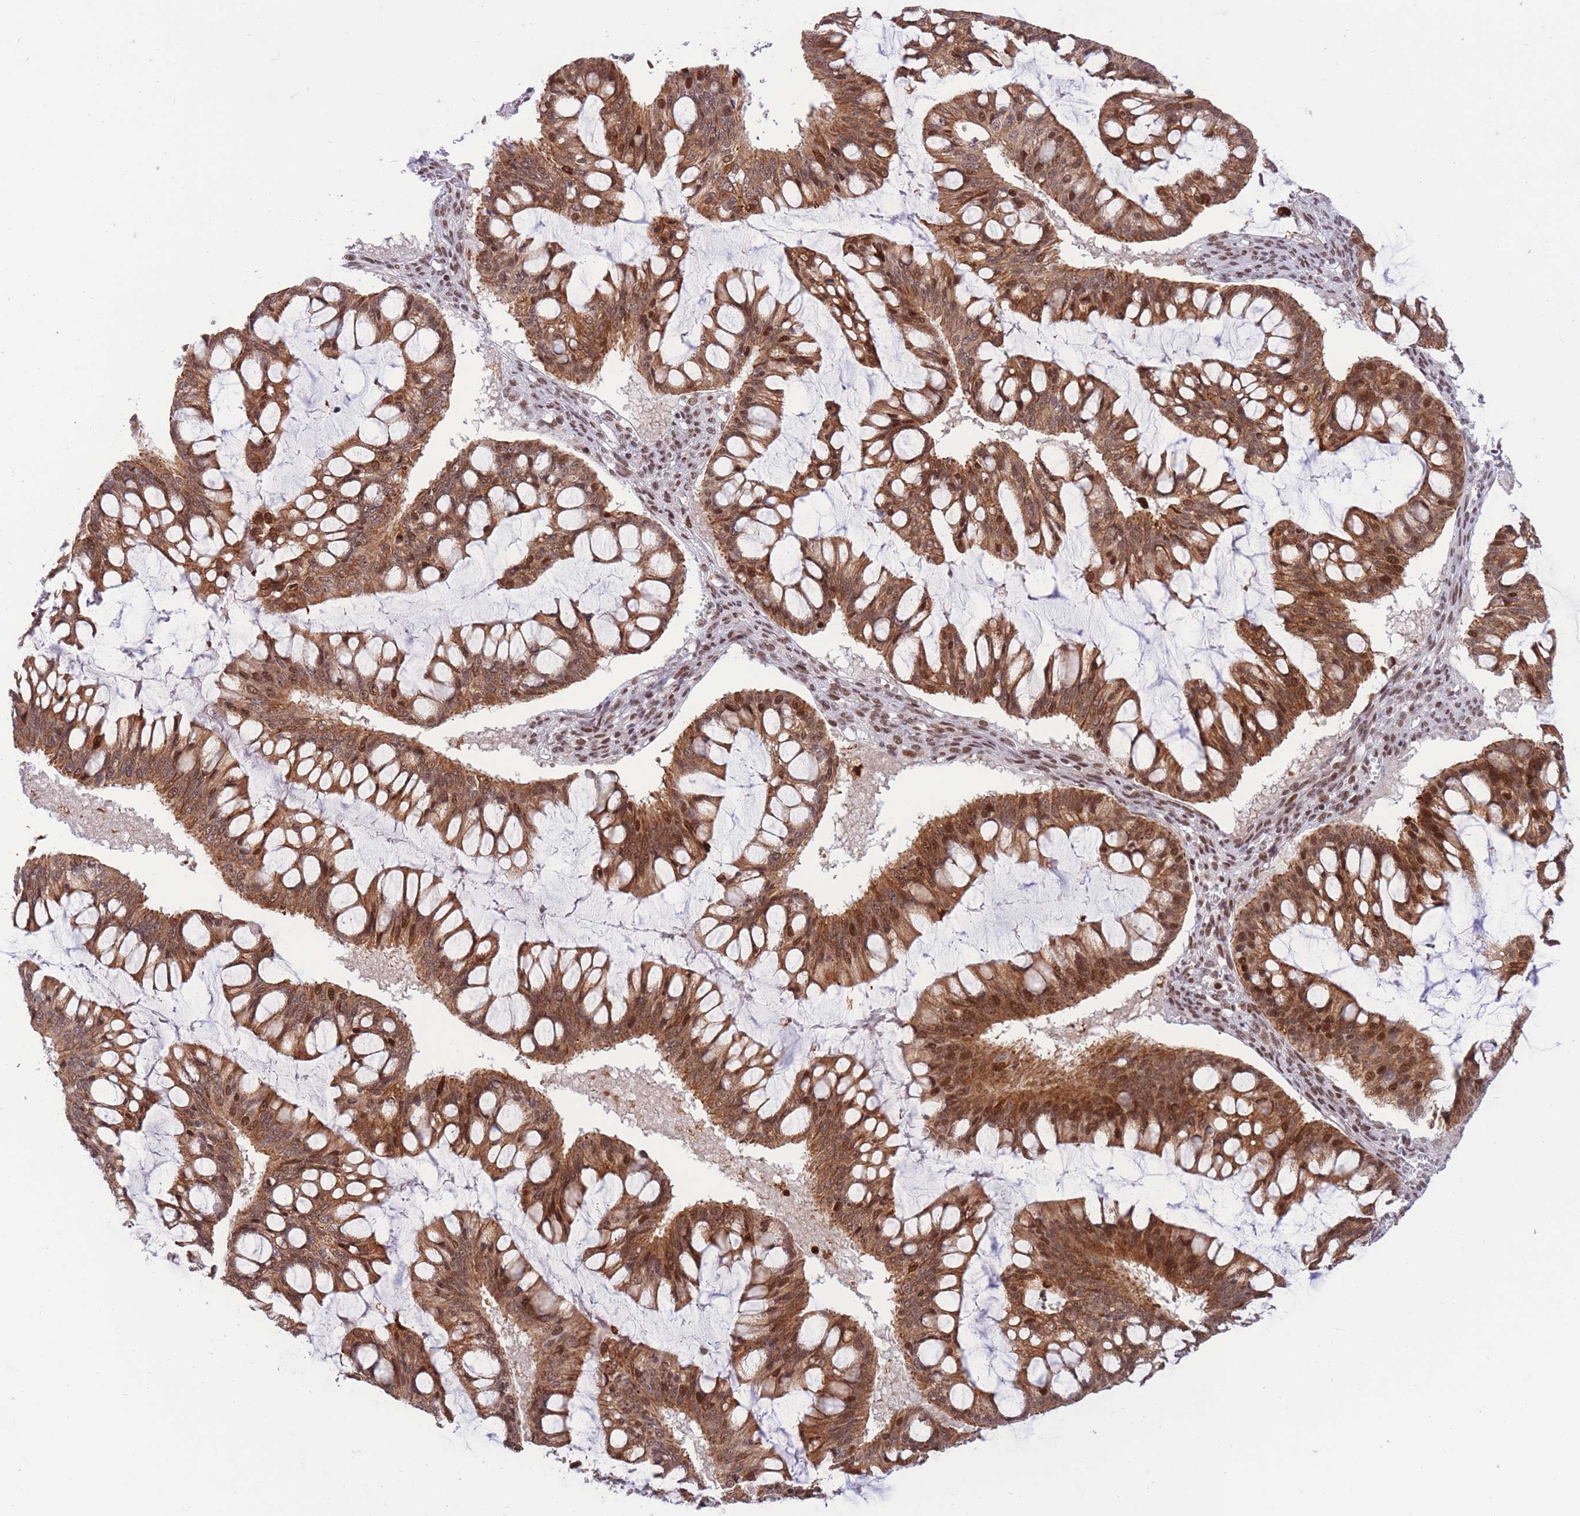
{"staining": {"intensity": "strong", "quantity": ">75%", "location": "cytoplasmic/membranous,nuclear"}, "tissue": "ovarian cancer", "cell_type": "Tumor cells", "image_type": "cancer", "snomed": [{"axis": "morphology", "description": "Cystadenocarcinoma, mucinous, NOS"}, {"axis": "topography", "description": "Ovary"}], "caption": "Brown immunohistochemical staining in human mucinous cystadenocarcinoma (ovarian) displays strong cytoplasmic/membranous and nuclear expression in approximately >75% of tumor cells. (IHC, brightfield microscopy, high magnification).", "gene": "TARBP2", "patient": {"sex": "female", "age": 73}}